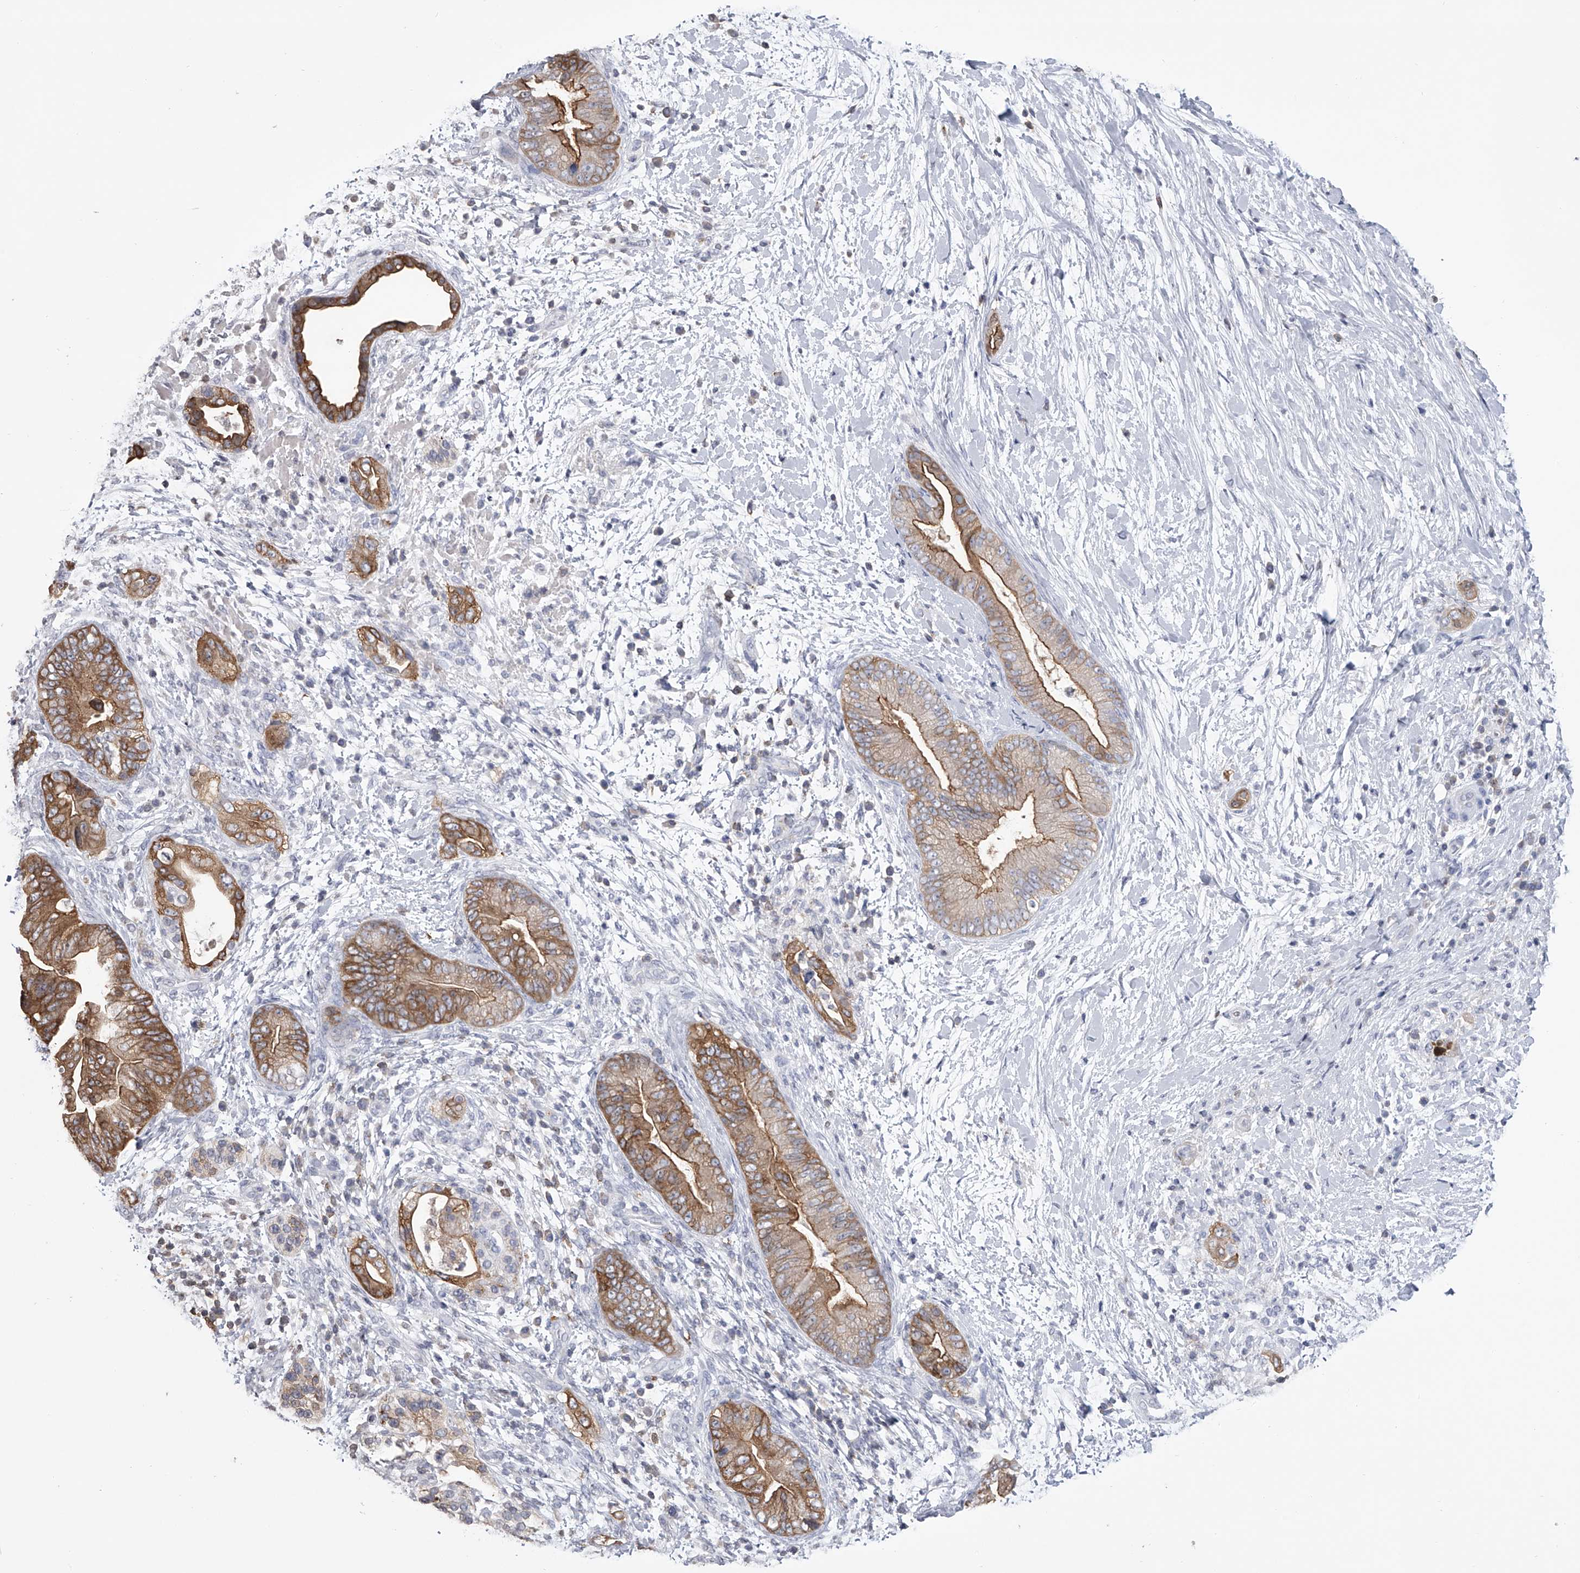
{"staining": {"intensity": "moderate", "quantity": ">75%", "location": "cytoplasmic/membranous"}, "tissue": "pancreatic cancer", "cell_type": "Tumor cells", "image_type": "cancer", "snomed": [{"axis": "morphology", "description": "Adenocarcinoma, NOS"}, {"axis": "topography", "description": "Pancreas"}], "caption": "Immunohistochemistry of human adenocarcinoma (pancreatic) reveals medium levels of moderate cytoplasmic/membranous expression in approximately >75% of tumor cells.", "gene": "TASP1", "patient": {"sex": "male", "age": 75}}